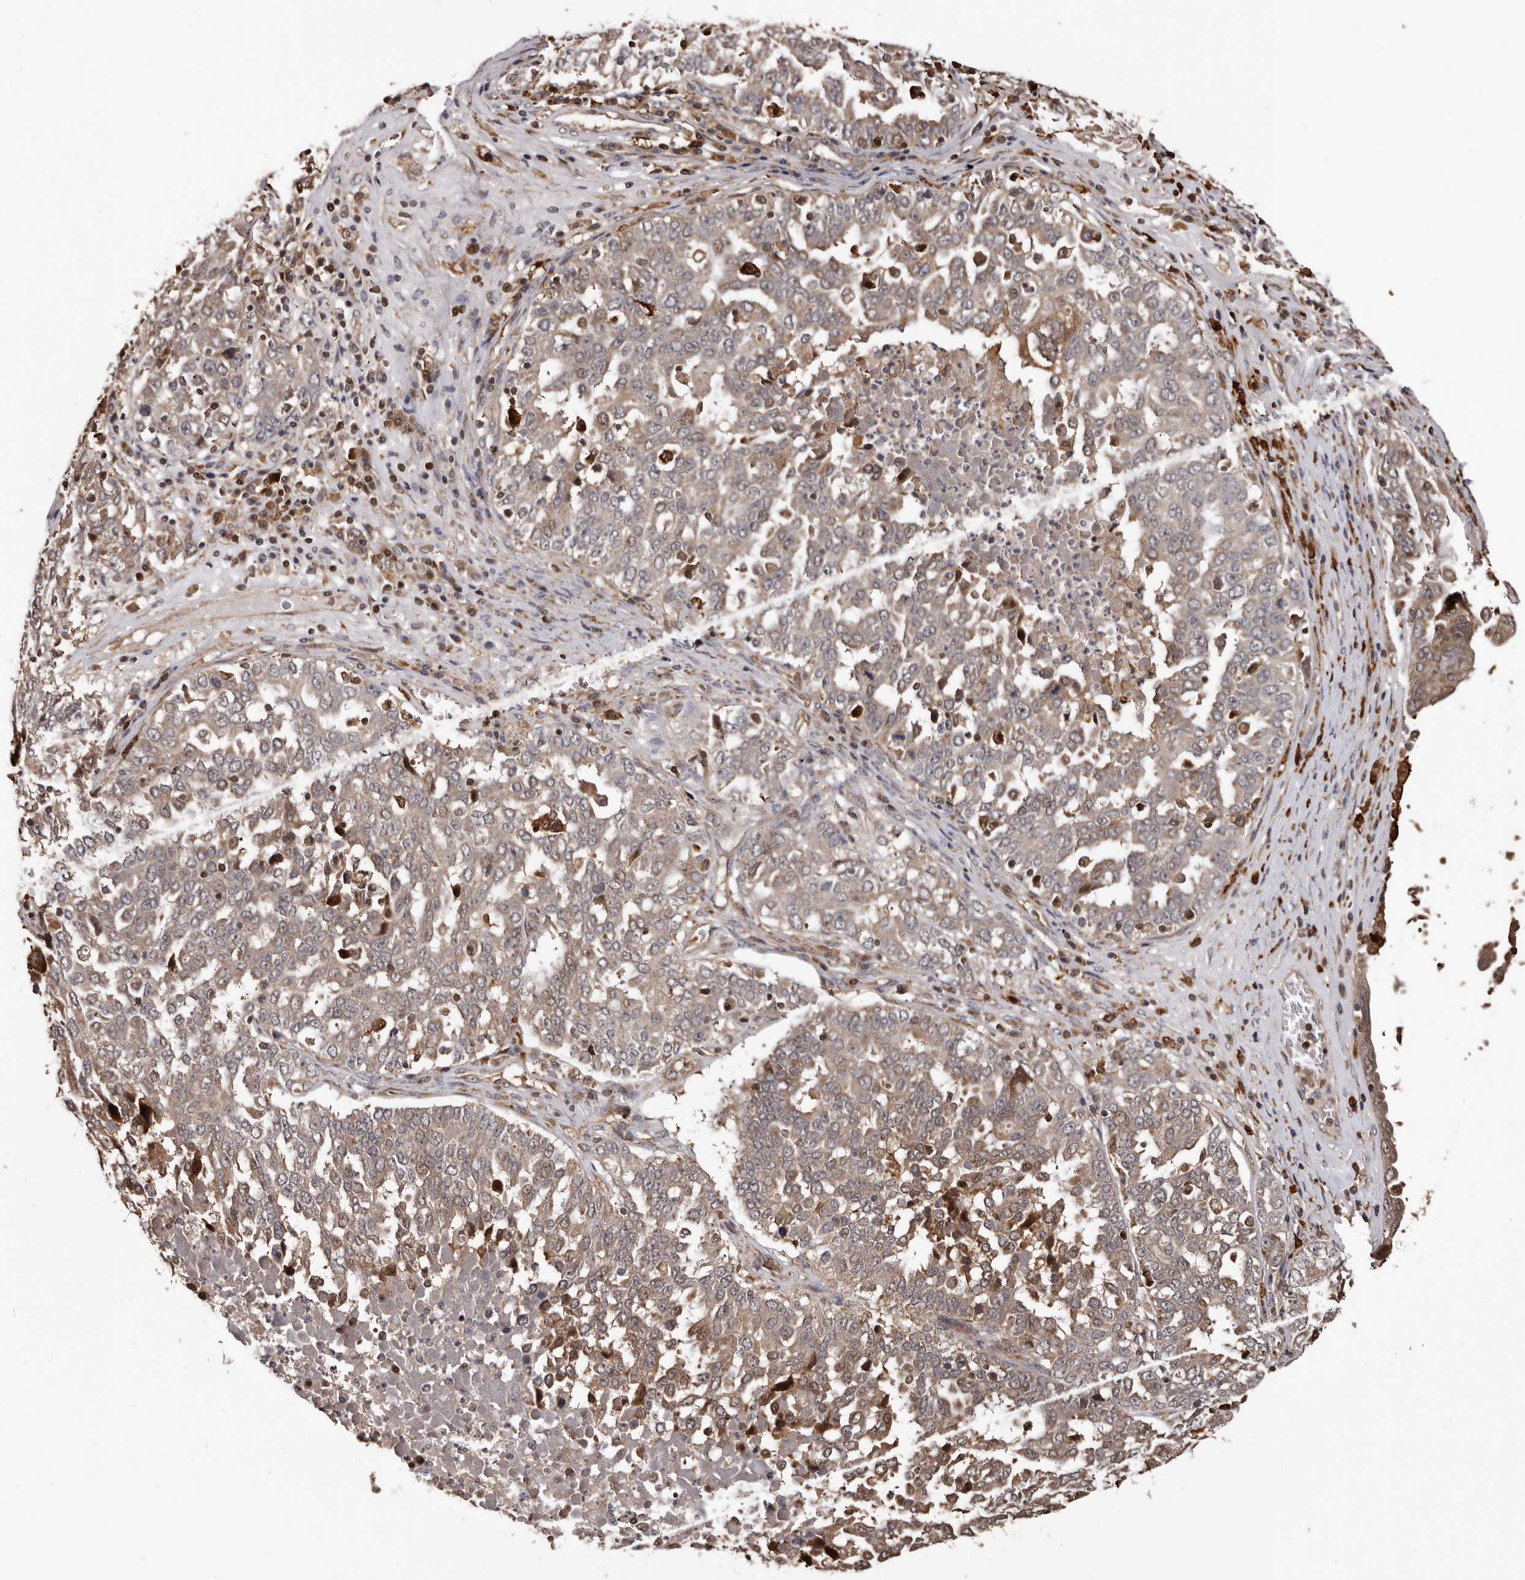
{"staining": {"intensity": "moderate", "quantity": ">75%", "location": "cytoplasmic/membranous"}, "tissue": "ovarian cancer", "cell_type": "Tumor cells", "image_type": "cancer", "snomed": [{"axis": "morphology", "description": "Carcinoma, endometroid"}, {"axis": "topography", "description": "Ovary"}], "caption": "IHC (DAB) staining of human endometroid carcinoma (ovarian) shows moderate cytoplasmic/membranous protein staining in about >75% of tumor cells.", "gene": "ADAMTS2", "patient": {"sex": "female", "age": 62}}